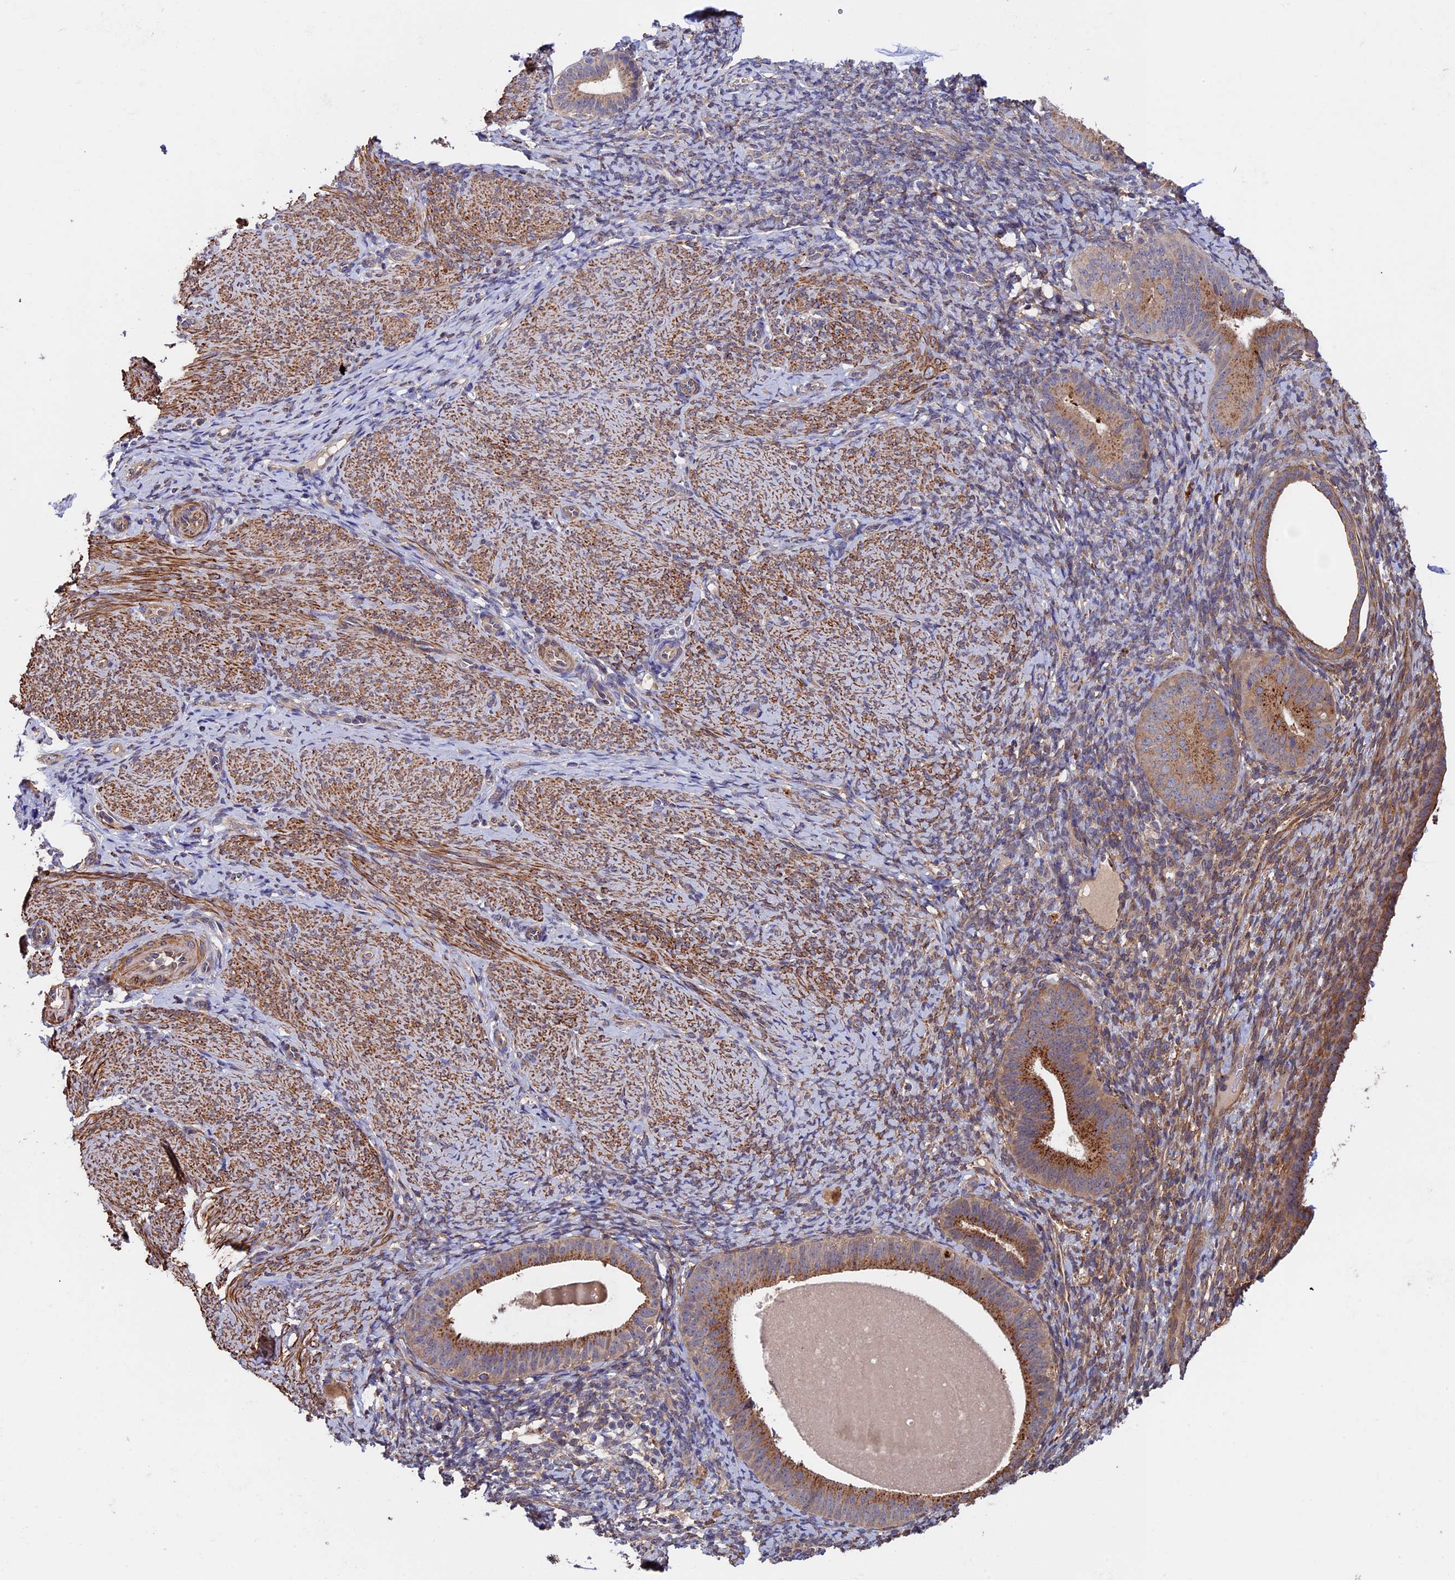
{"staining": {"intensity": "moderate", "quantity": ">75%", "location": "cytoplasmic/membranous"}, "tissue": "endometrium", "cell_type": "Cells in endometrial stroma", "image_type": "normal", "snomed": [{"axis": "morphology", "description": "Normal tissue, NOS"}, {"axis": "topography", "description": "Endometrium"}], "caption": "Brown immunohistochemical staining in unremarkable endometrium demonstrates moderate cytoplasmic/membranous positivity in about >75% of cells in endometrial stroma. The staining was performed using DAB to visualize the protein expression in brown, while the nuclei were stained in blue with hematoxylin (Magnification: 20x).", "gene": "SLC9A5", "patient": {"sex": "female", "age": 65}}